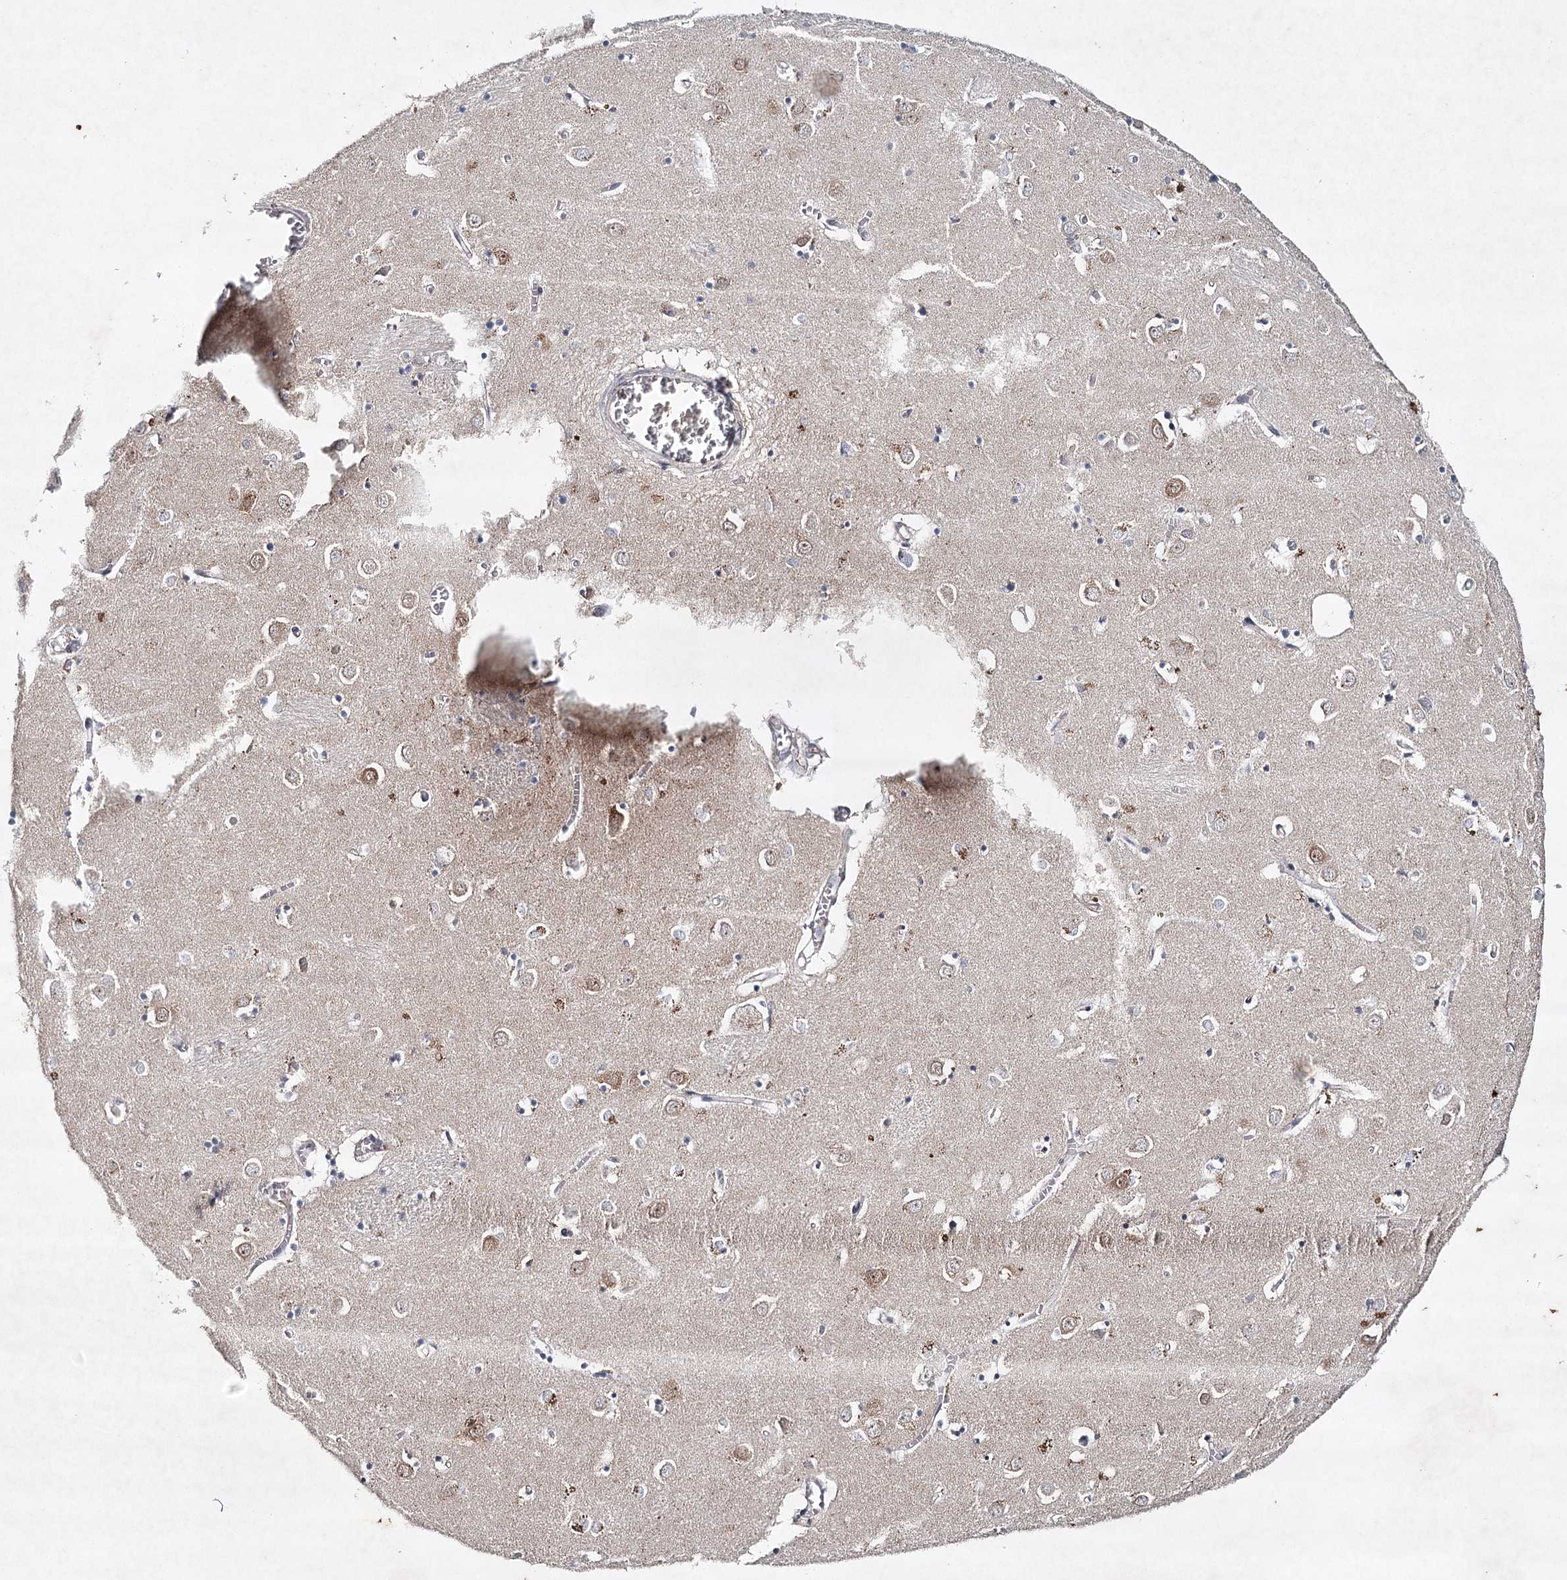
{"staining": {"intensity": "negative", "quantity": "none", "location": "none"}, "tissue": "caudate", "cell_type": "Glial cells", "image_type": "normal", "snomed": [{"axis": "morphology", "description": "Normal tissue, NOS"}, {"axis": "topography", "description": "Lateral ventricle wall"}], "caption": "This is a micrograph of immunohistochemistry (IHC) staining of benign caudate, which shows no expression in glial cells.", "gene": "SYNPO", "patient": {"sex": "male", "age": 70}}